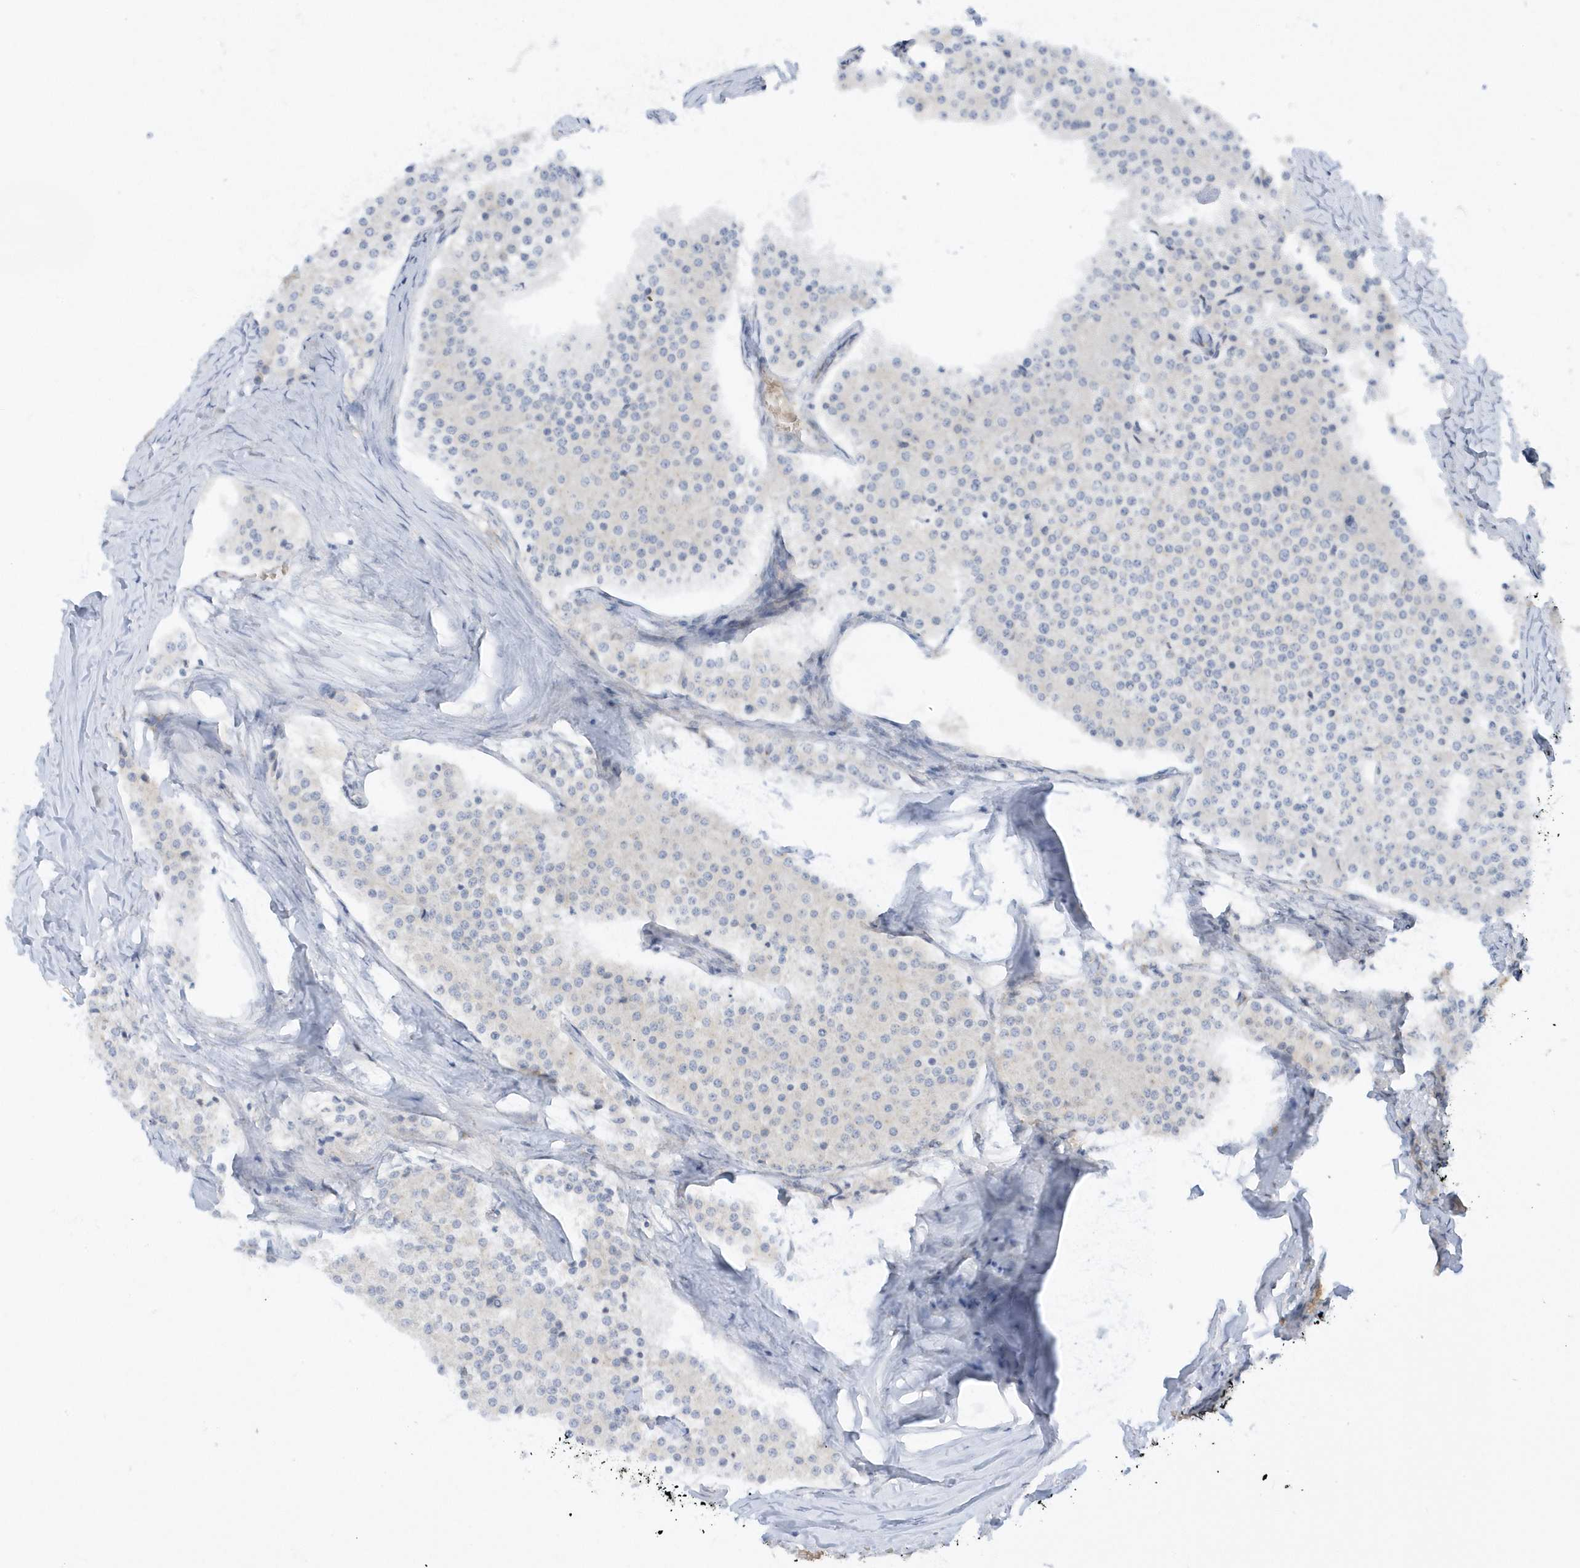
{"staining": {"intensity": "negative", "quantity": "none", "location": "none"}, "tissue": "carcinoid", "cell_type": "Tumor cells", "image_type": "cancer", "snomed": [{"axis": "morphology", "description": "Carcinoid, malignant, NOS"}, {"axis": "topography", "description": "Colon"}], "caption": "Tumor cells show no significant protein expression in carcinoid.", "gene": "RPP40", "patient": {"sex": "female", "age": 52}}